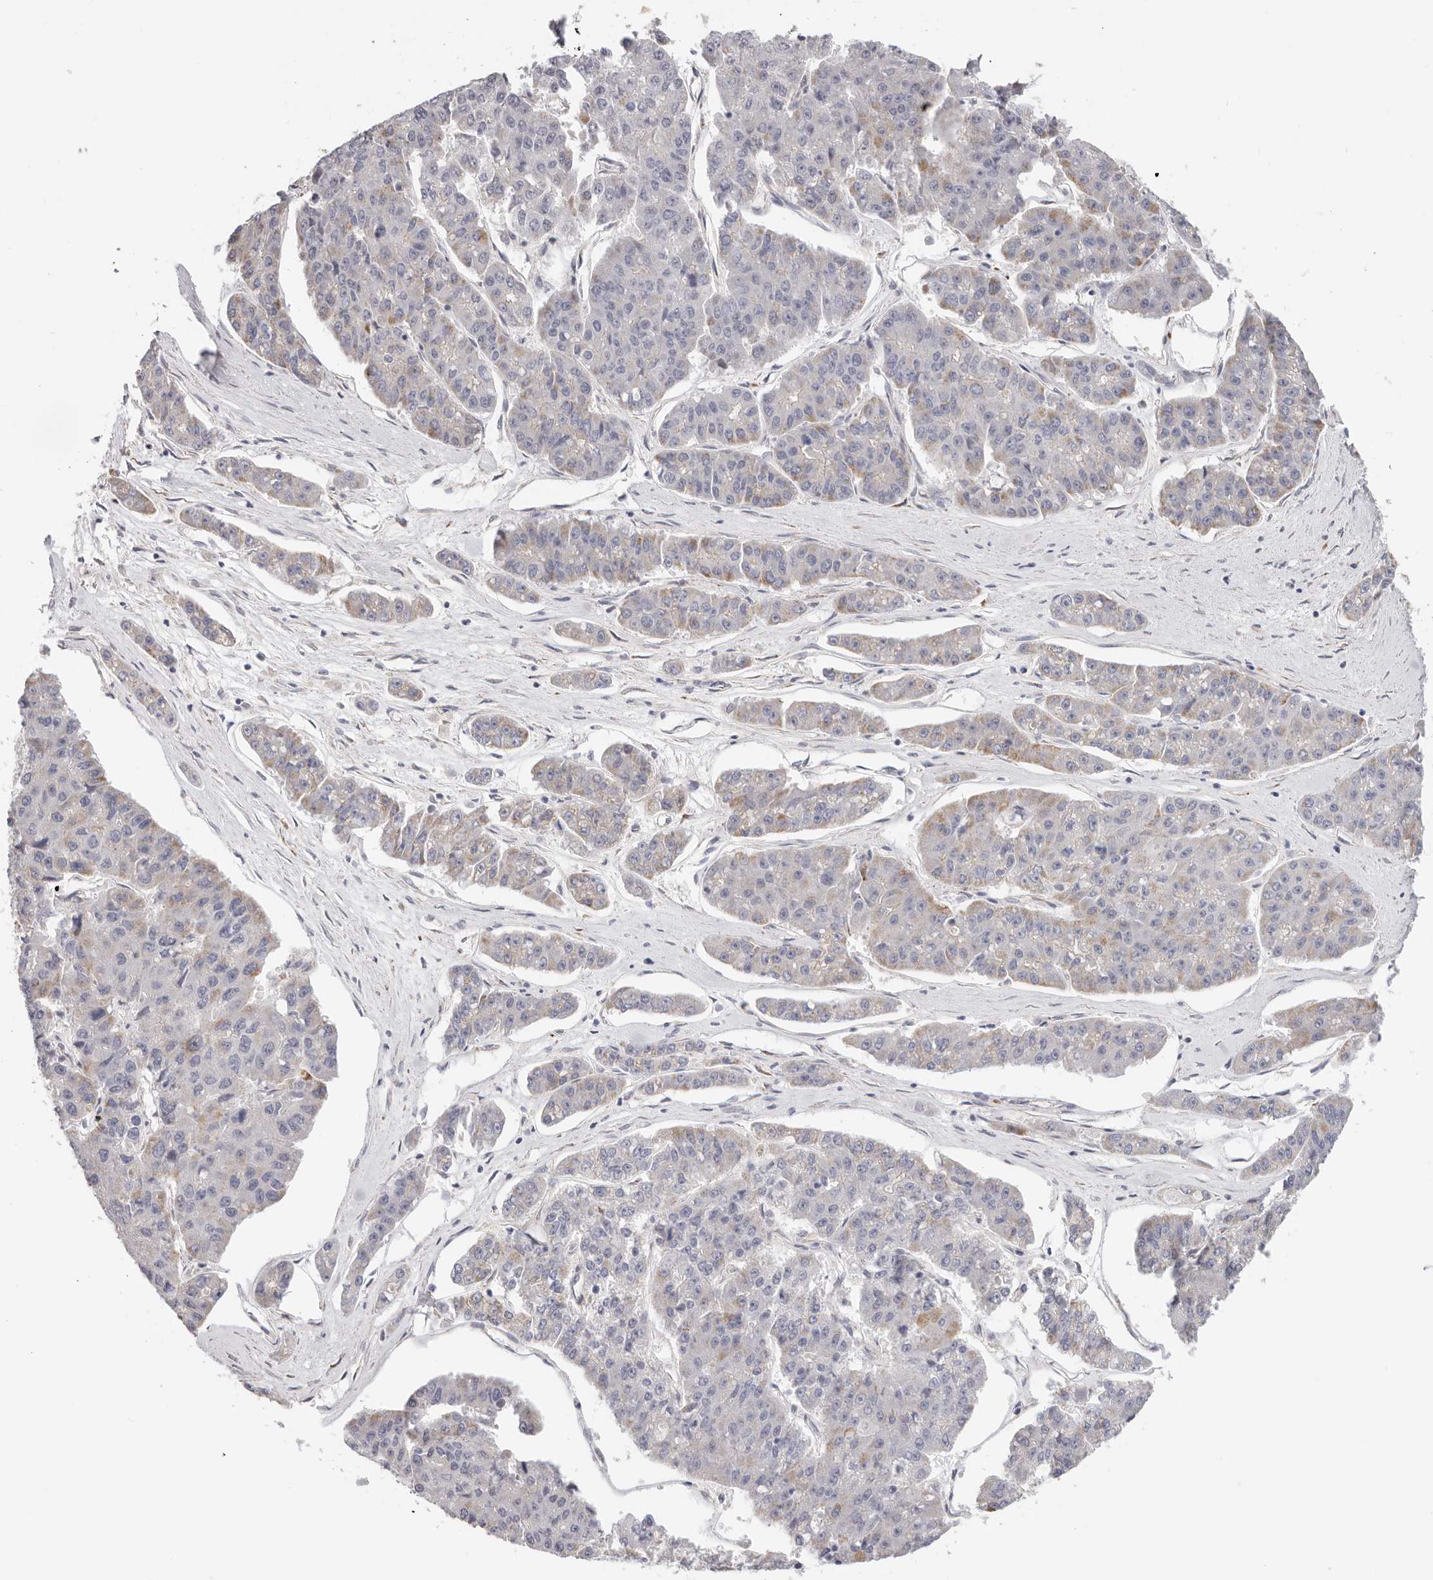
{"staining": {"intensity": "weak", "quantity": "<25%", "location": "cytoplasmic/membranous"}, "tissue": "pancreatic cancer", "cell_type": "Tumor cells", "image_type": "cancer", "snomed": [{"axis": "morphology", "description": "Adenocarcinoma, NOS"}, {"axis": "topography", "description": "Pancreas"}], "caption": "This is an IHC histopathology image of human pancreatic adenocarcinoma. There is no staining in tumor cells.", "gene": "AFDN", "patient": {"sex": "male", "age": 50}}